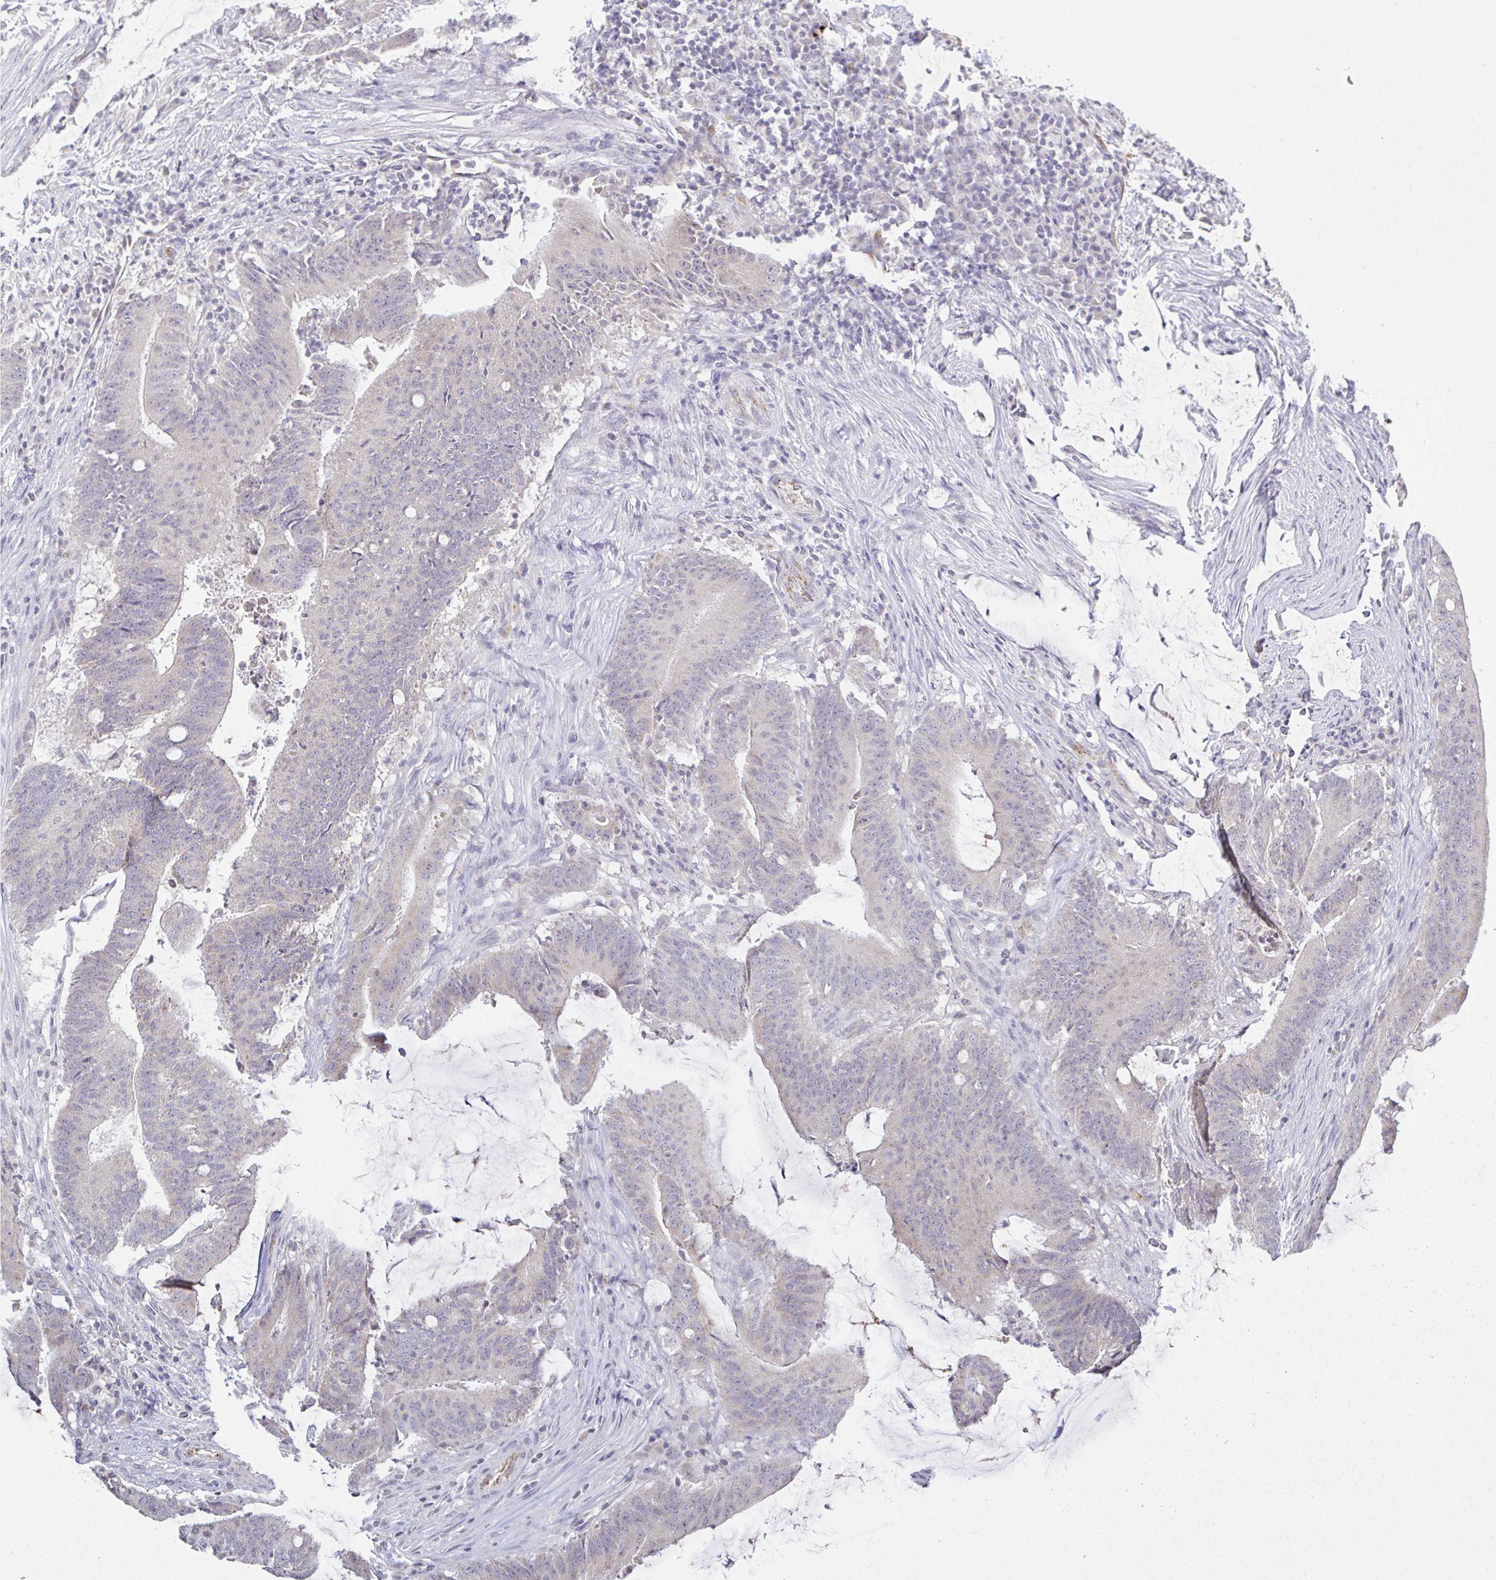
{"staining": {"intensity": "negative", "quantity": "none", "location": "none"}, "tissue": "colorectal cancer", "cell_type": "Tumor cells", "image_type": "cancer", "snomed": [{"axis": "morphology", "description": "Adenocarcinoma, NOS"}, {"axis": "topography", "description": "Colon"}], "caption": "Colorectal adenocarcinoma was stained to show a protein in brown. There is no significant positivity in tumor cells. Nuclei are stained in blue.", "gene": "PLCD4", "patient": {"sex": "female", "age": 43}}